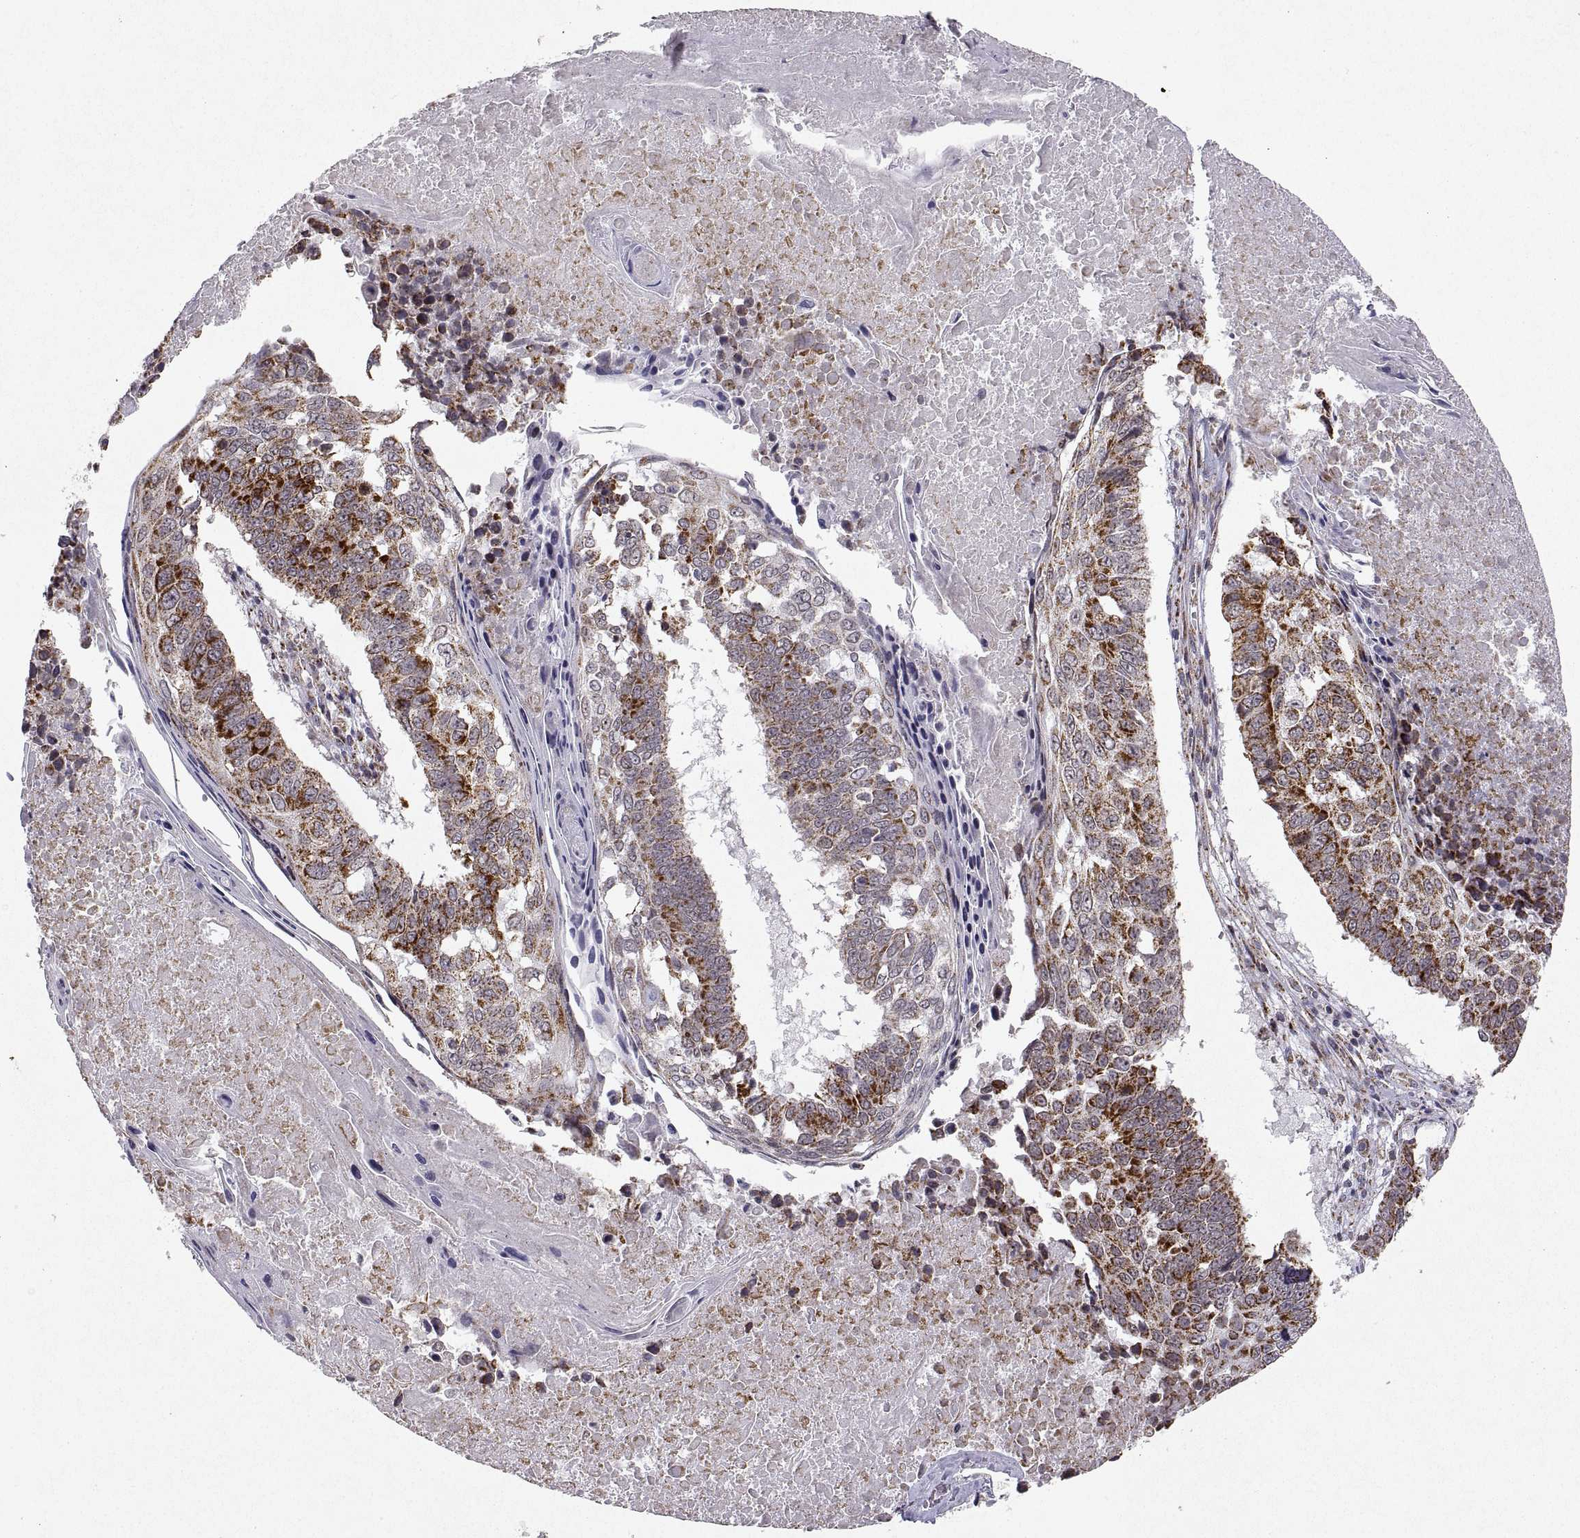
{"staining": {"intensity": "strong", "quantity": "<25%", "location": "cytoplasmic/membranous"}, "tissue": "lung cancer", "cell_type": "Tumor cells", "image_type": "cancer", "snomed": [{"axis": "morphology", "description": "Squamous cell carcinoma, NOS"}, {"axis": "topography", "description": "Lung"}], "caption": "The immunohistochemical stain labels strong cytoplasmic/membranous staining in tumor cells of lung cancer tissue. The protein is stained brown, and the nuclei are stained in blue (DAB IHC with brightfield microscopy, high magnification).", "gene": "MANBAL", "patient": {"sex": "male", "age": 73}}